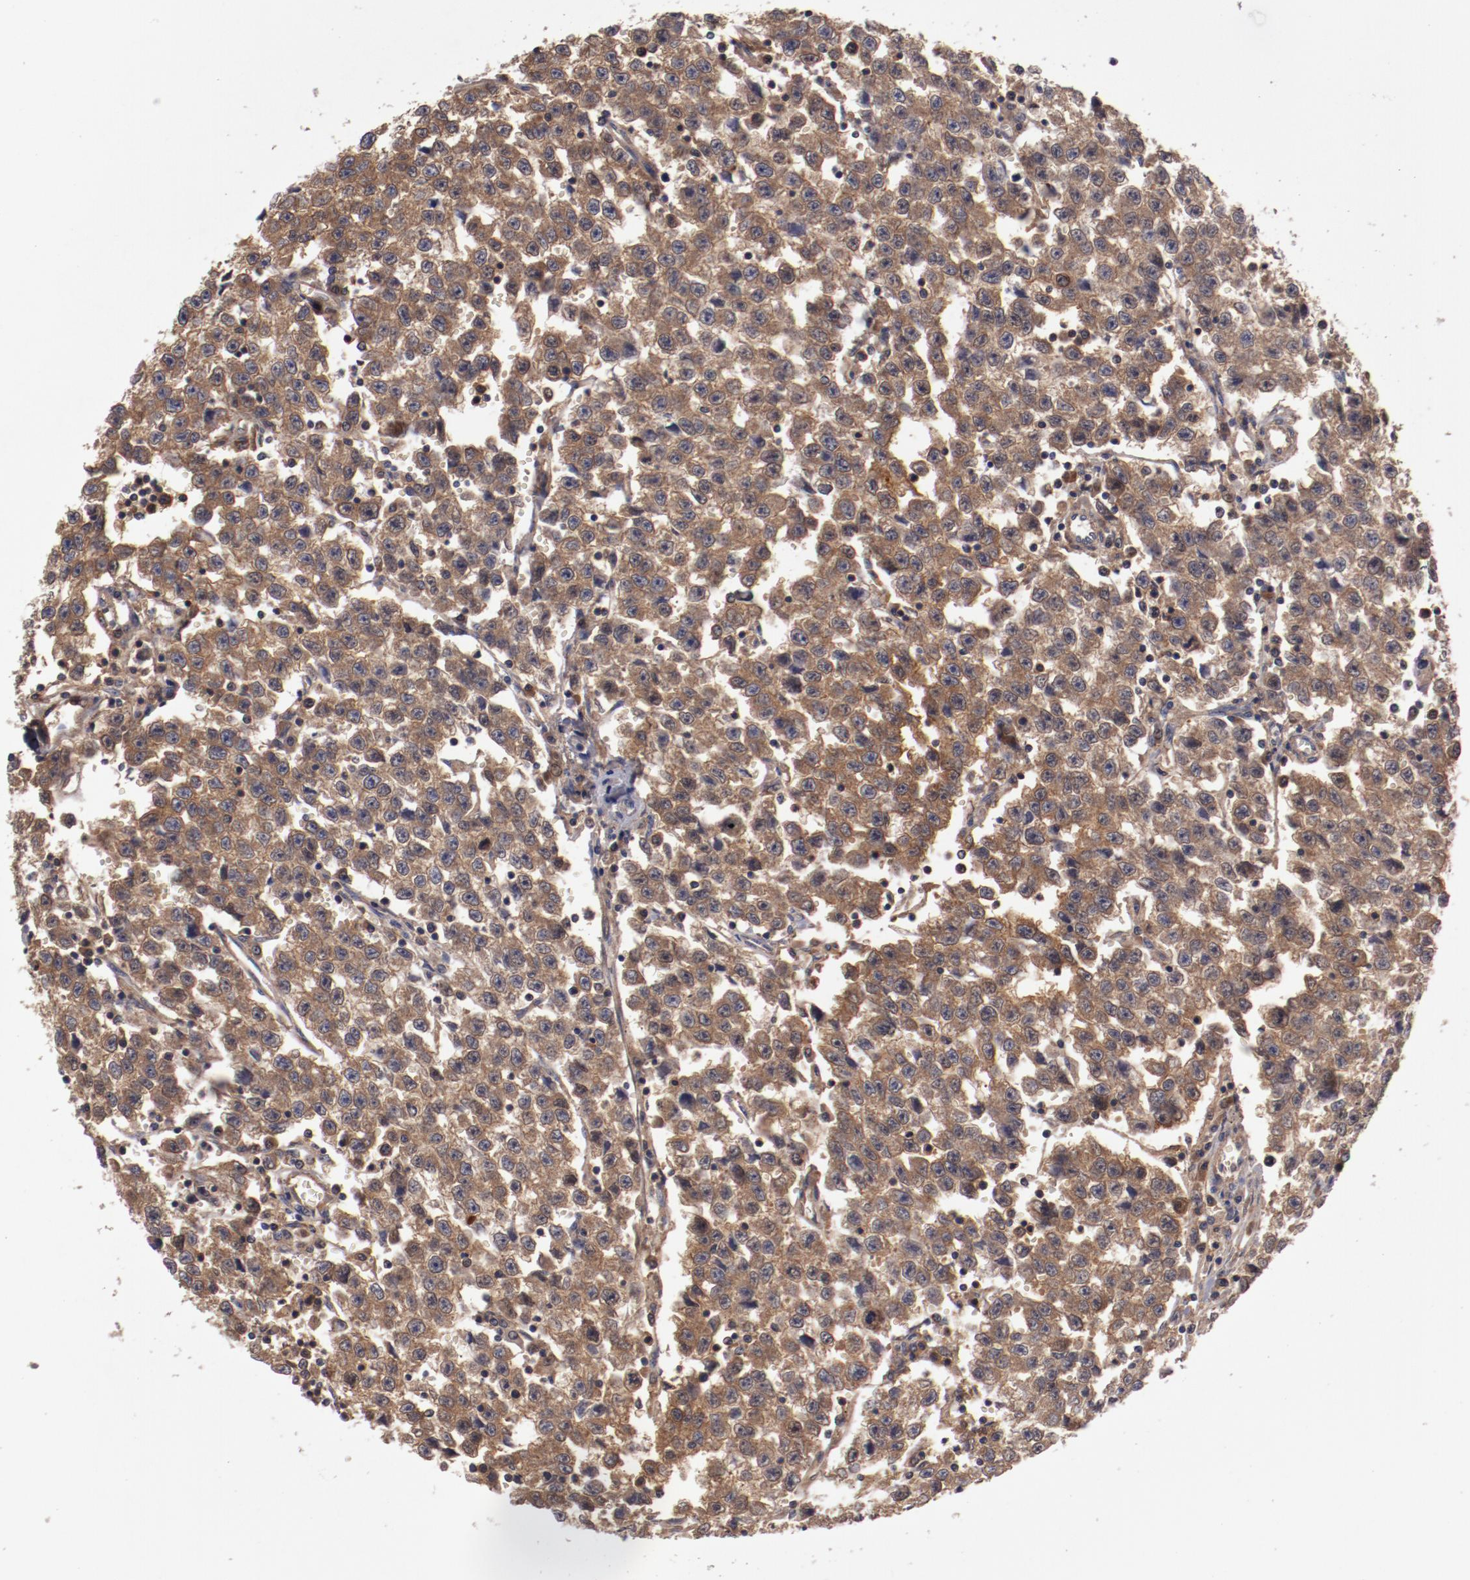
{"staining": {"intensity": "moderate", "quantity": ">75%", "location": "cytoplasmic/membranous,nuclear"}, "tissue": "testis cancer", "cell_type": "Tumor cells", "image_type": "cancer", "snomed": [{"axis": "morphology", "description": "Seminoma, NOS"}, {"axis": "topography", "description": "Testis"}], "caption": "Protein expression analysis of human testis cancer reveals moderate cytoplasmic/membranous and nuclear expression in about >75% of tumor cells.", "gene": "SERPINA7", "patient": {"sex": "male", "age": 35}}